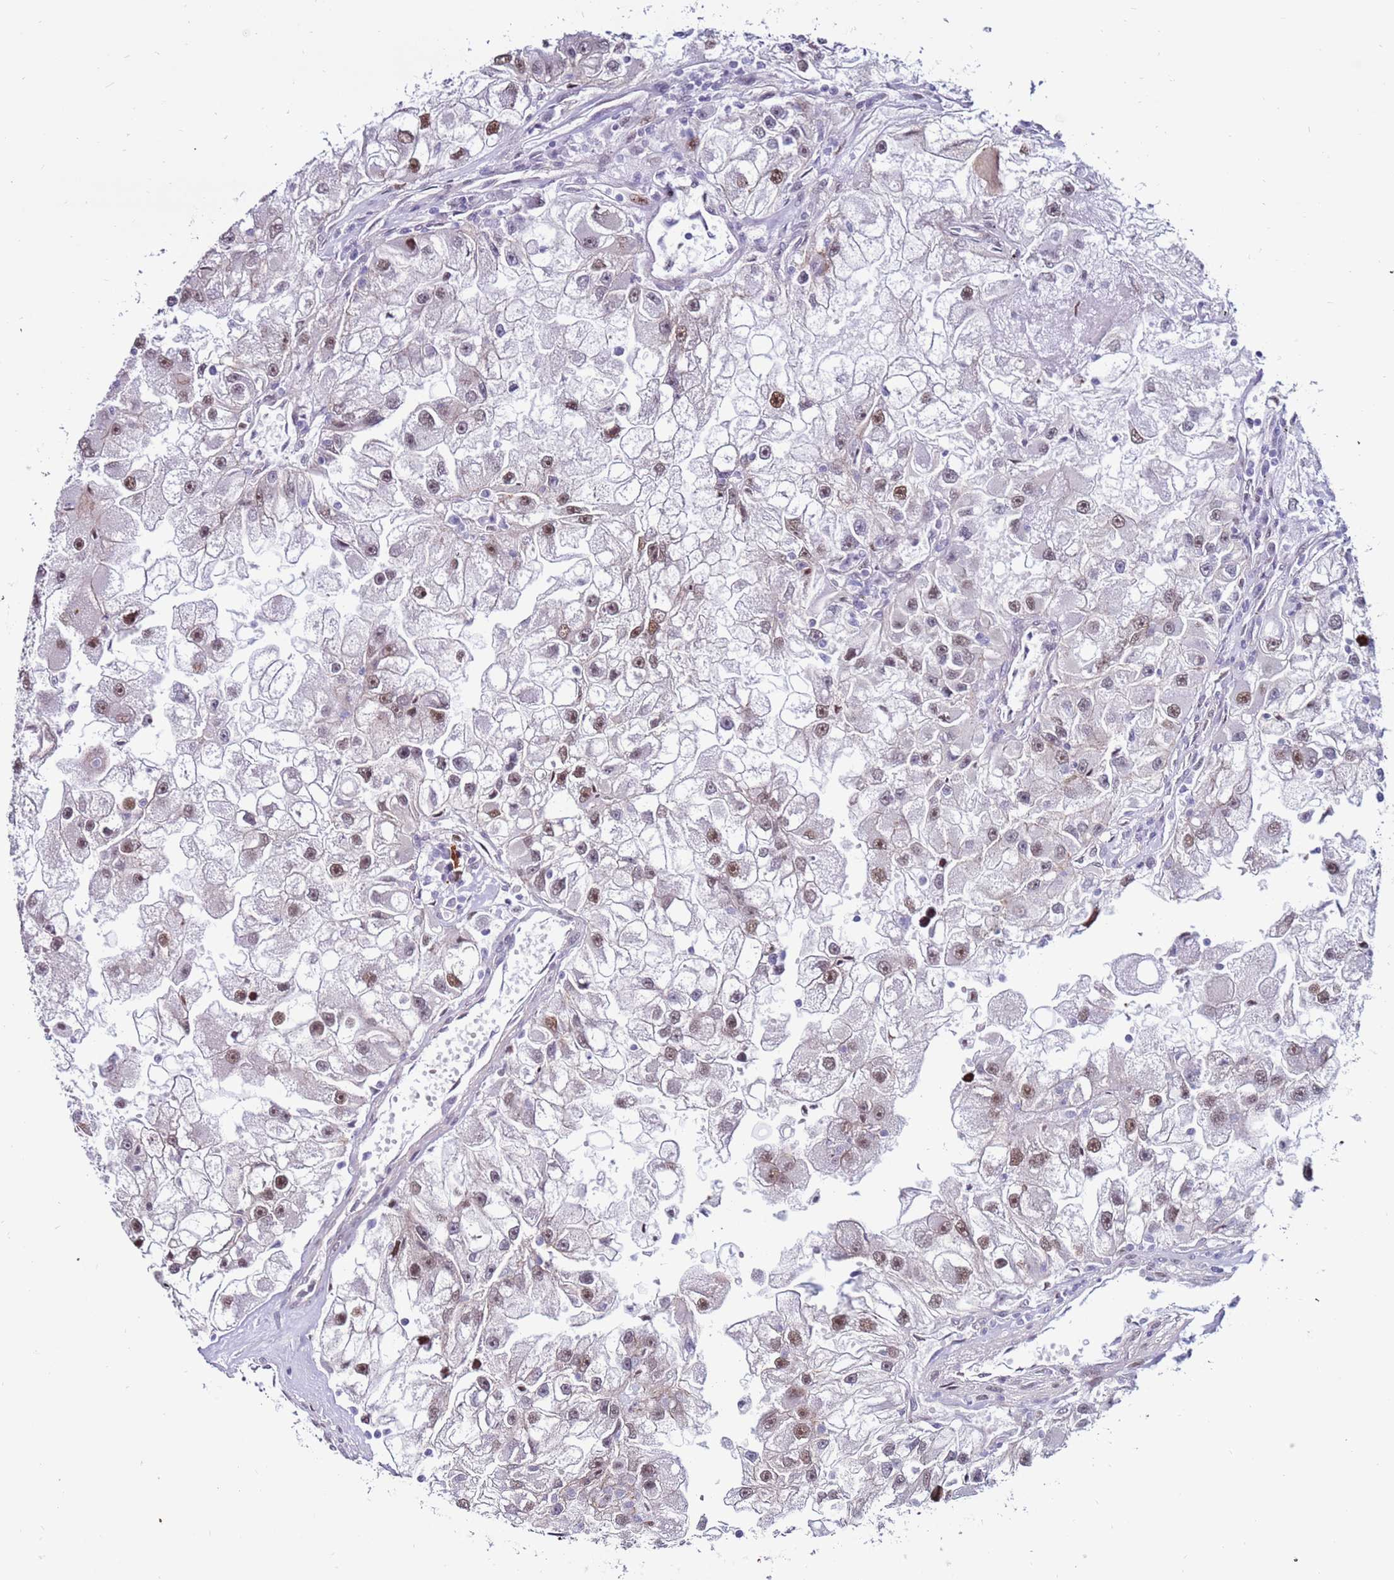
{"staining": {"intensity": "moderate", "quantity": "<25%", "location": "nuclear"}, "tissue": "renal cancer", "cell_type": "Tumor cells", "image_type": "cancer", "snomed": [{"axis": "morphology", "description": "Adenocarcinoma, NOS"}, {"axis": "topography", "description": "Kidney"}], "caption": "Tumor cells demonstrate low levels of moderate nuclear positivity in about <25% of cells in adenocarcinoma (renal). The staining was performed using DAB, with brown indicating positive protein expression. Nuclei are stained blue with hematoxylin.", "gene": "KPNA4", "patient": {"sex": "male", "age": 63}}